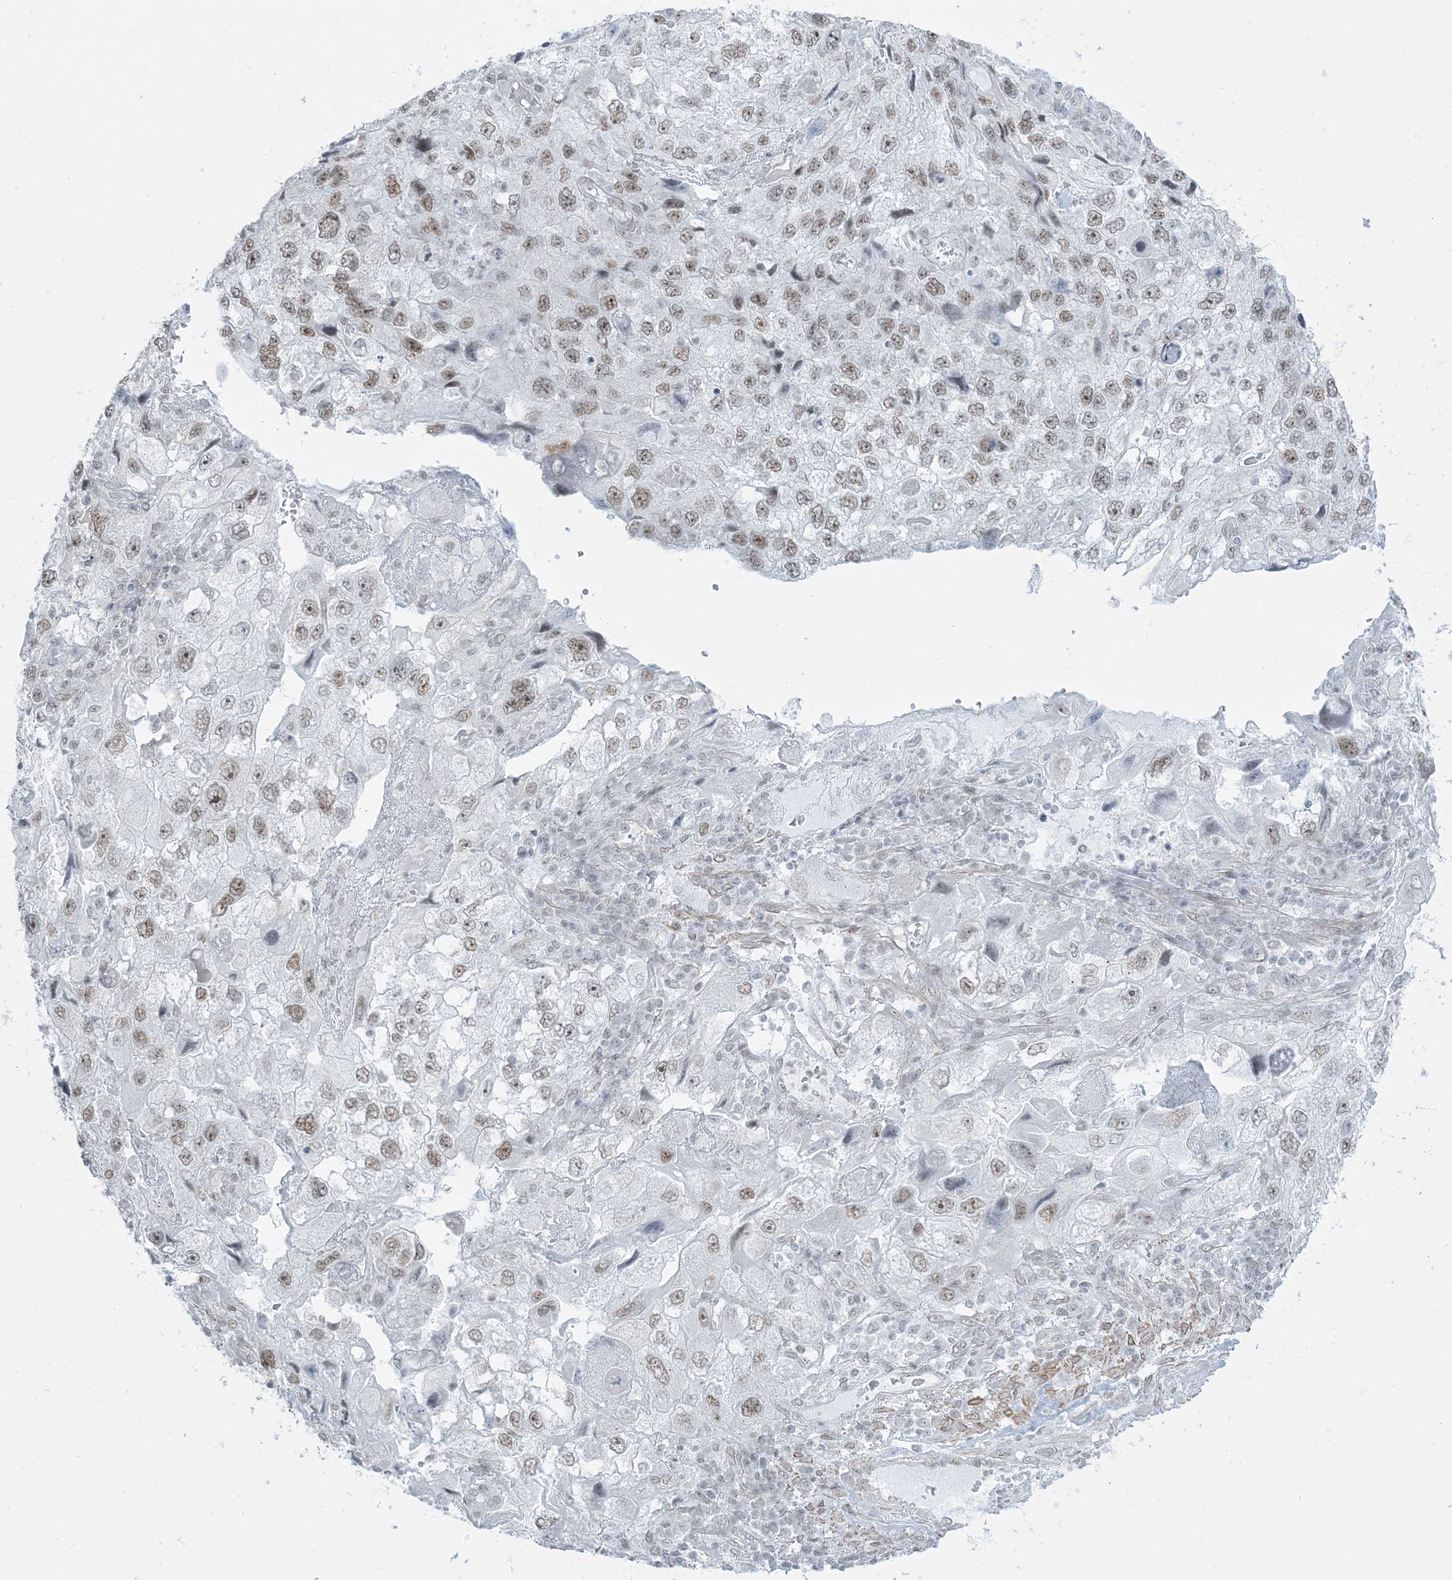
{"staining": {"intensity": "moderate", "quantity": "25%-75%", "location": "nuclear"}, "tissue": "endometrial cancer", "cell_type": "Tumor cells", "image_type": "cancer", "snomed": [{"axis": "morphology", "description": "Adenocarcinoma, NOS"}, {"axis": "topography", "description": "Endometrium"}], "caption": "A micrograph of human adenocarcinoma (endometrial) stained for a protein reveals moderate nuclear brown staining in tumor cells.", "gene": "ZNF787", "patient": {"sex": "female", "age": 49}}